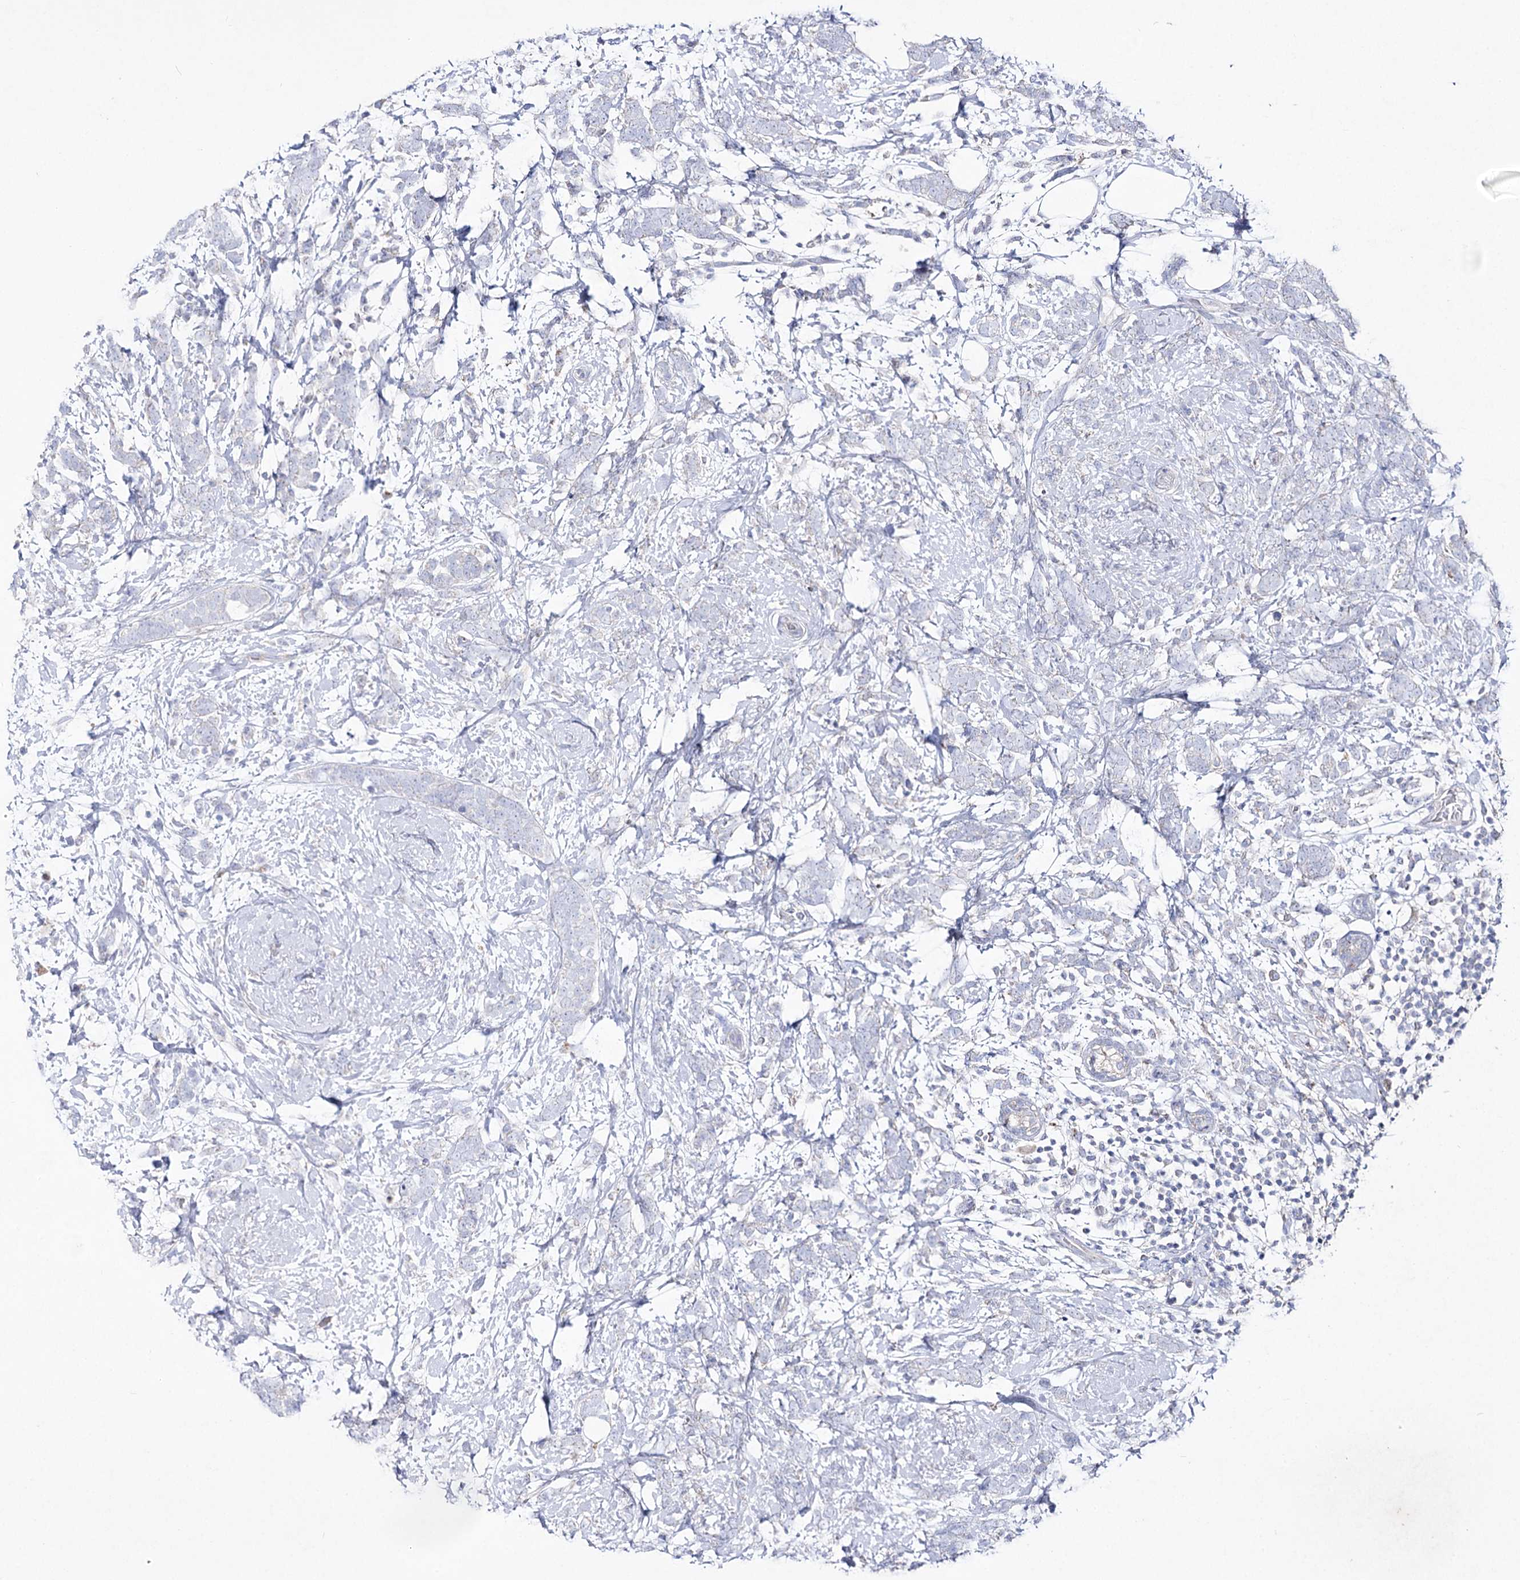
{"staining": {"intensity": "negative", "quantity": "none", "location": "none"}, "tissue": "breast cancer", "cell_type": "Tumor cells", "image_type": "cancer", "snomed": [{"axis": "morphology", "description": "Lobular carcinoma"}, {"axis": "topography", "description": "Breast"}], "caption": "There is no significant positivity in tumor cells of lobular carcinoma (breast).", "gene": "NAGLU", "patient": {"sex": "female", "age": 58}}